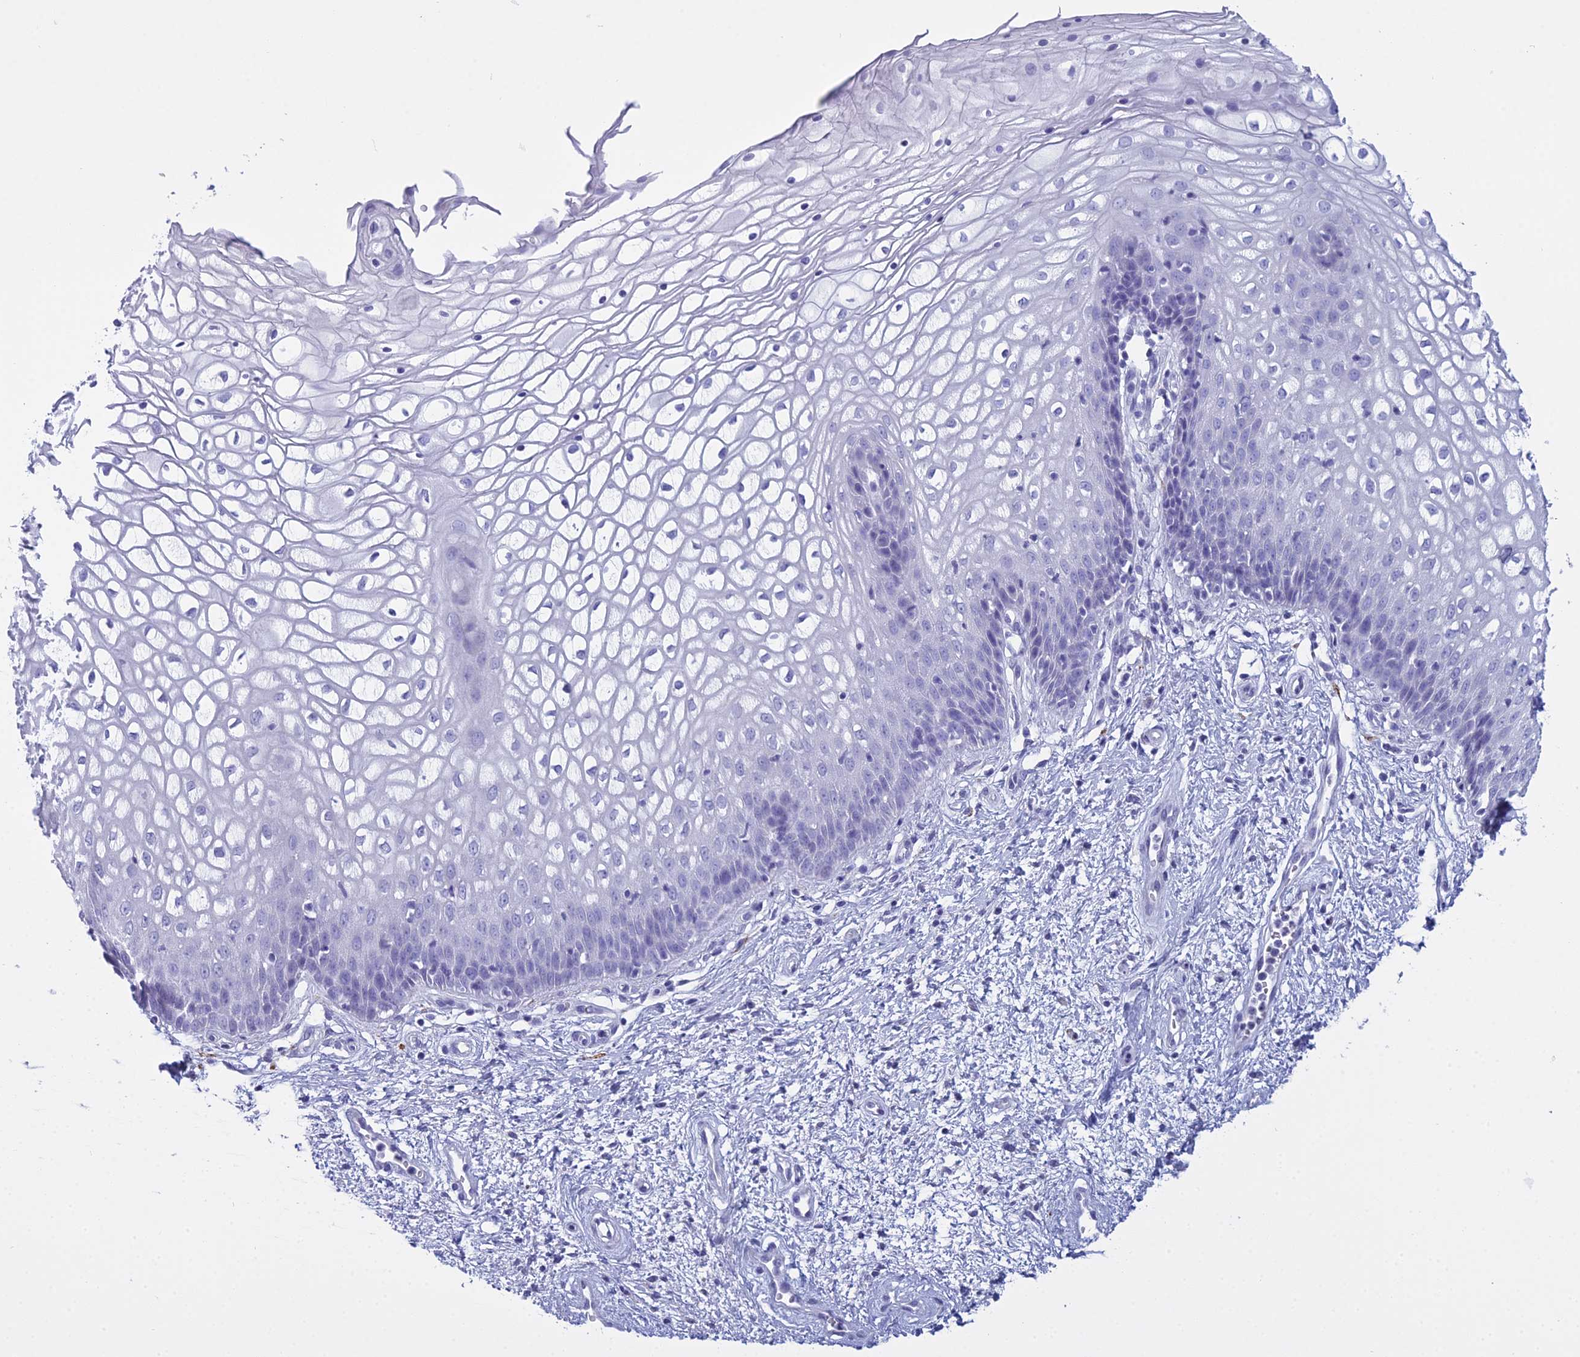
{"staining": {"intensity": "negative", "quantity": "none", "location": "none"}, "tissue": "vagina", "cell_type": "Squamous epithelial cells", "image_type": "normal", "snomed": [{"axis": "morphology", "description": "Normal tissue, NOS"}, {"axis": "topography", "description": "Vagina"}], "caption": "This is an immunohistochemistry photomicrograph of unremarkable human vagina. There is no staining in squamous epithelial cells.", "gene": "MAP6", "patient": {"sex": "female", "age": 34}}